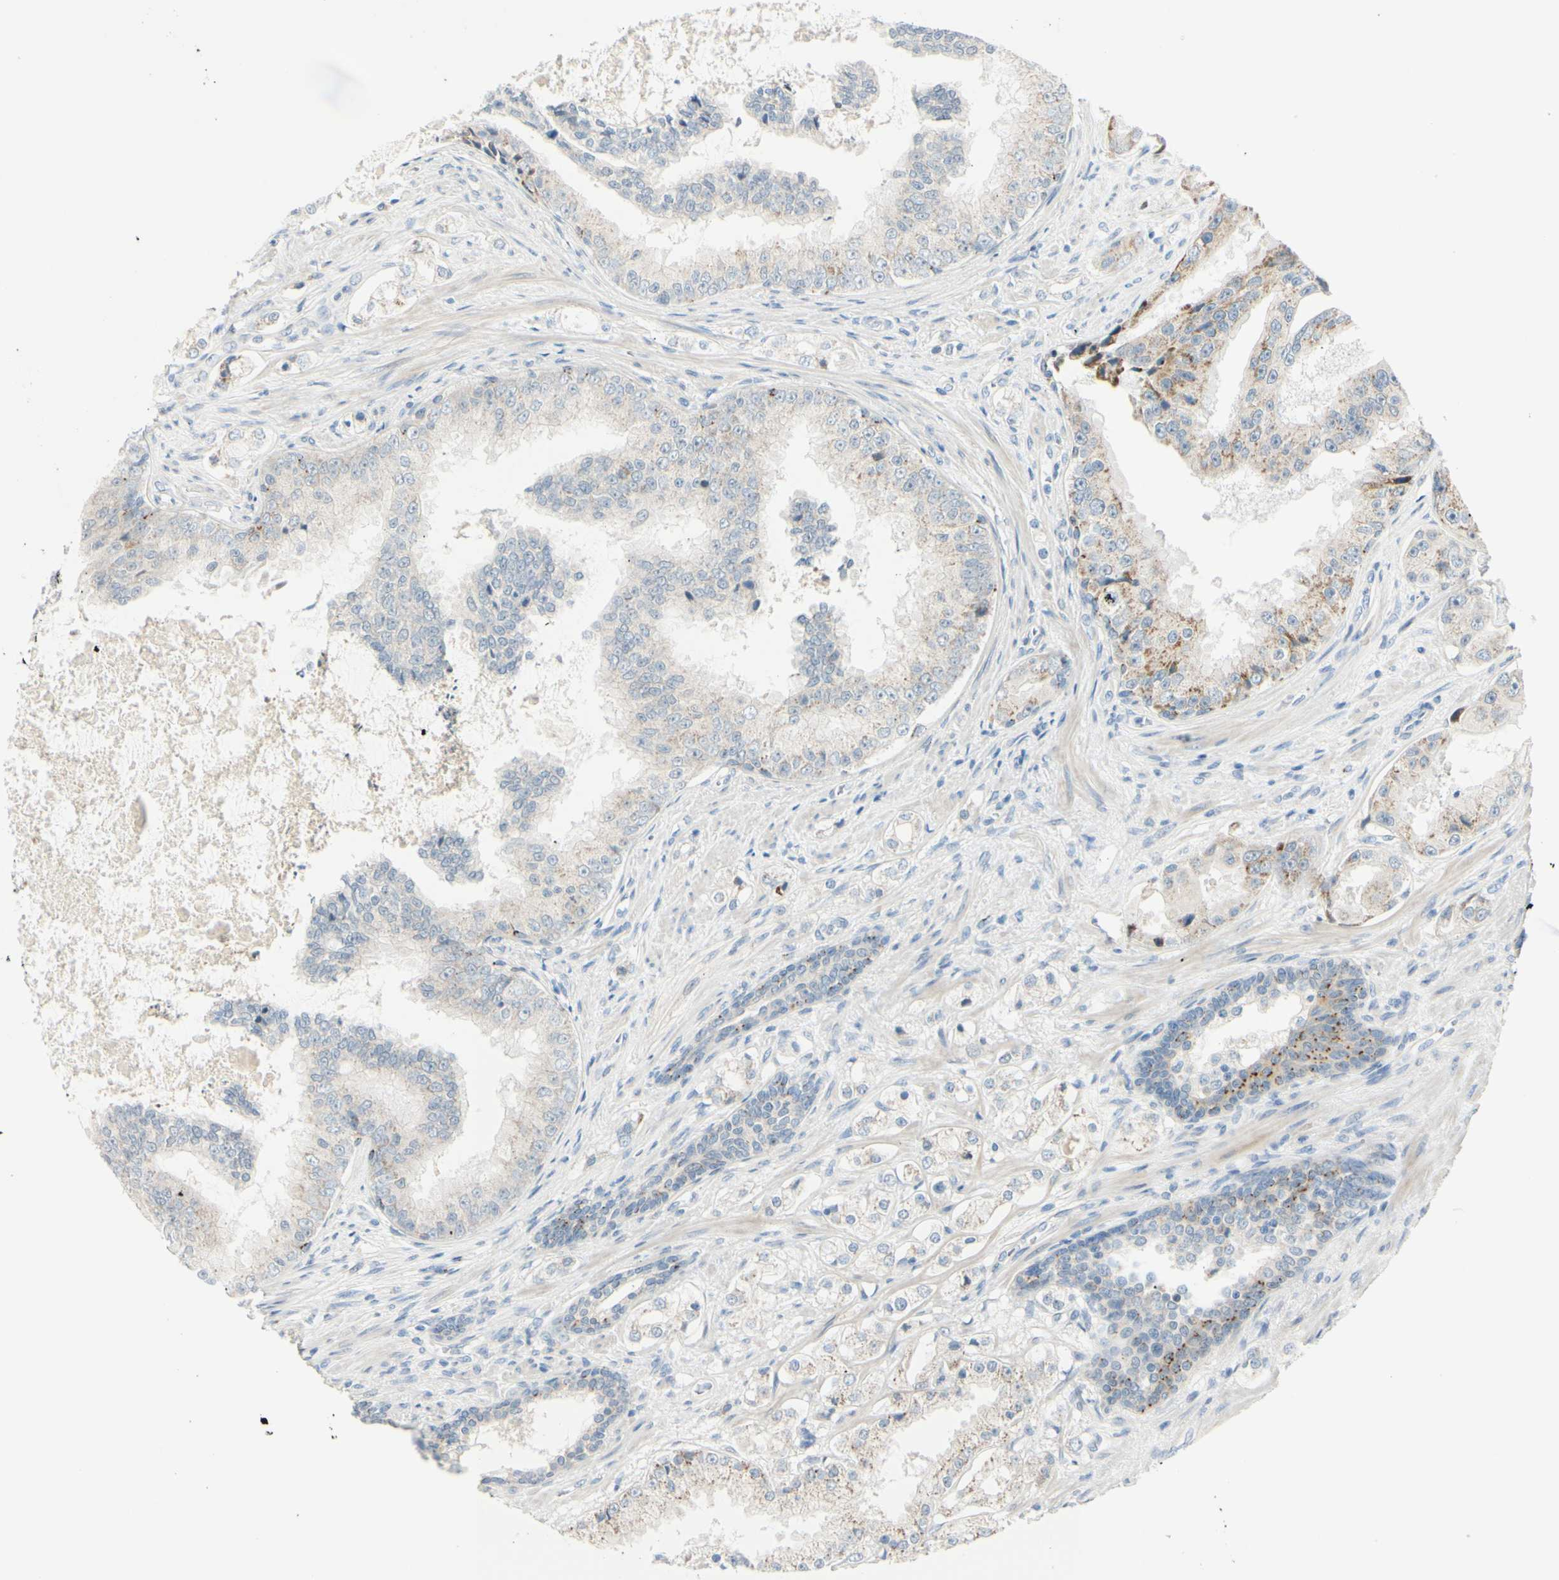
{"staining": {"intensity": "weak", "quantity": ">75%", "location": "cytoplasmic/membranous"}, "tissue": "prostate cancer", "cell_type": "Tumor cells", "image_type": "cancer", "snomed": [{"axis": "morphology", "description": "Adenocarcinoma, High grade"}, {"axis": "topography", "description": "Prostate"}], "caption": "Prostate cancer stained with IHC shows weak cytoplasmic/membranous expression in approximately >75% of tumor cells. (IHC, brightfield microscopy, high magnification).", "gene": "GALNT5", "patient": {"sex": "male", "age": 73}}